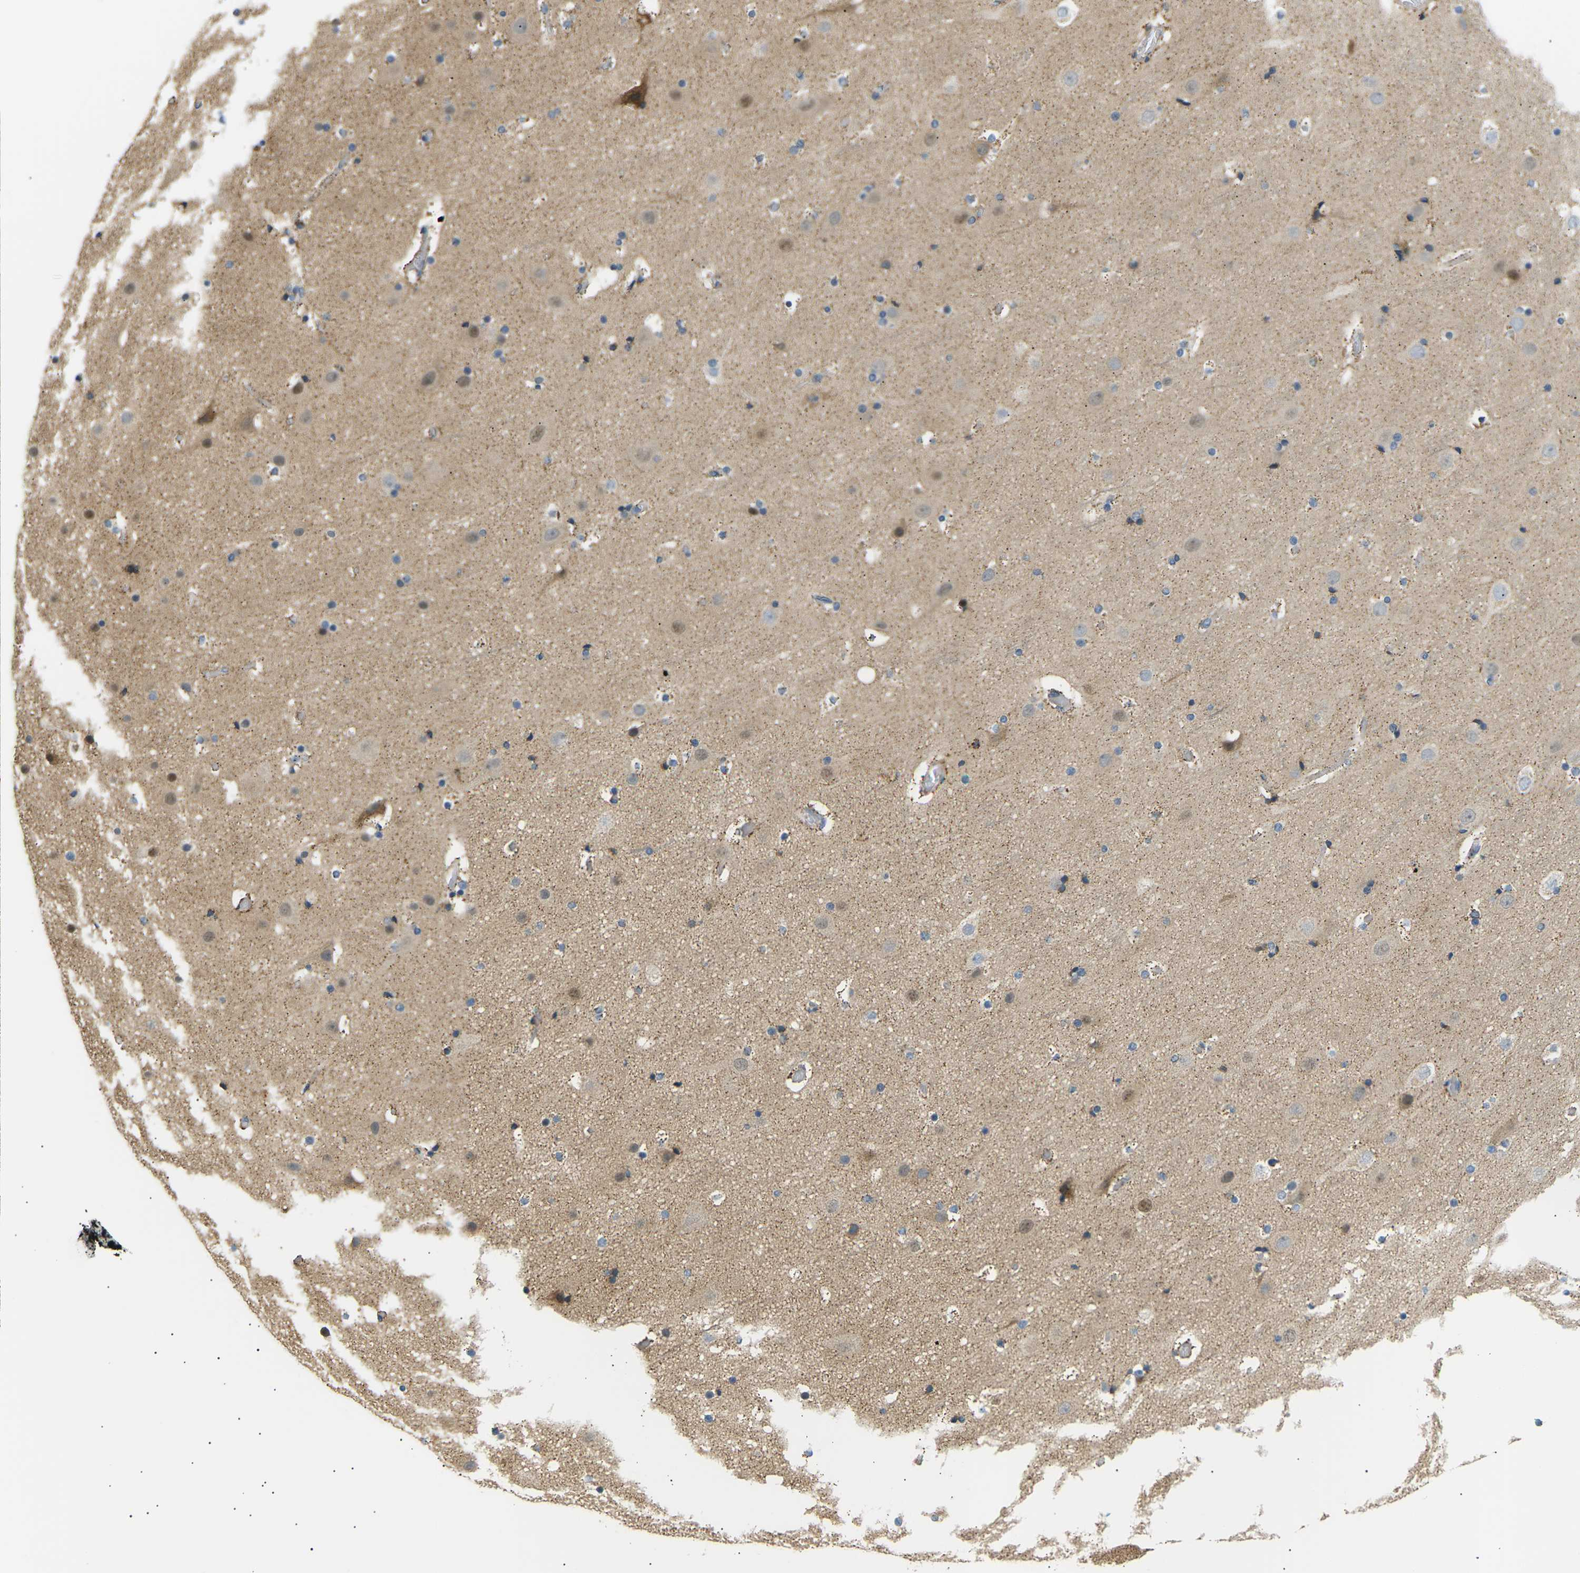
{"staining": {"intensity": "weak", "quantity": "25%-75%", "location": "cytoplasmic/membranous"}, "tissue": "cerebral cortex", "cell_type": "Endothelial cells", "image_type": "normal", "snomed": [{"axis": "morphology", "description": "Normal tissue, NOS"}, {"axis": "topography", "description": "Cerebral cortex"}], "caption": "About 25%-75% of endothelial cells in unremarkable cerebral cortex reveal weak cytoplasmic/membranous protein staining as visualized by brown immunohistochemical staining.", "gene": "TBC1D8", "patient": {"sex": "male", "age": 57}}